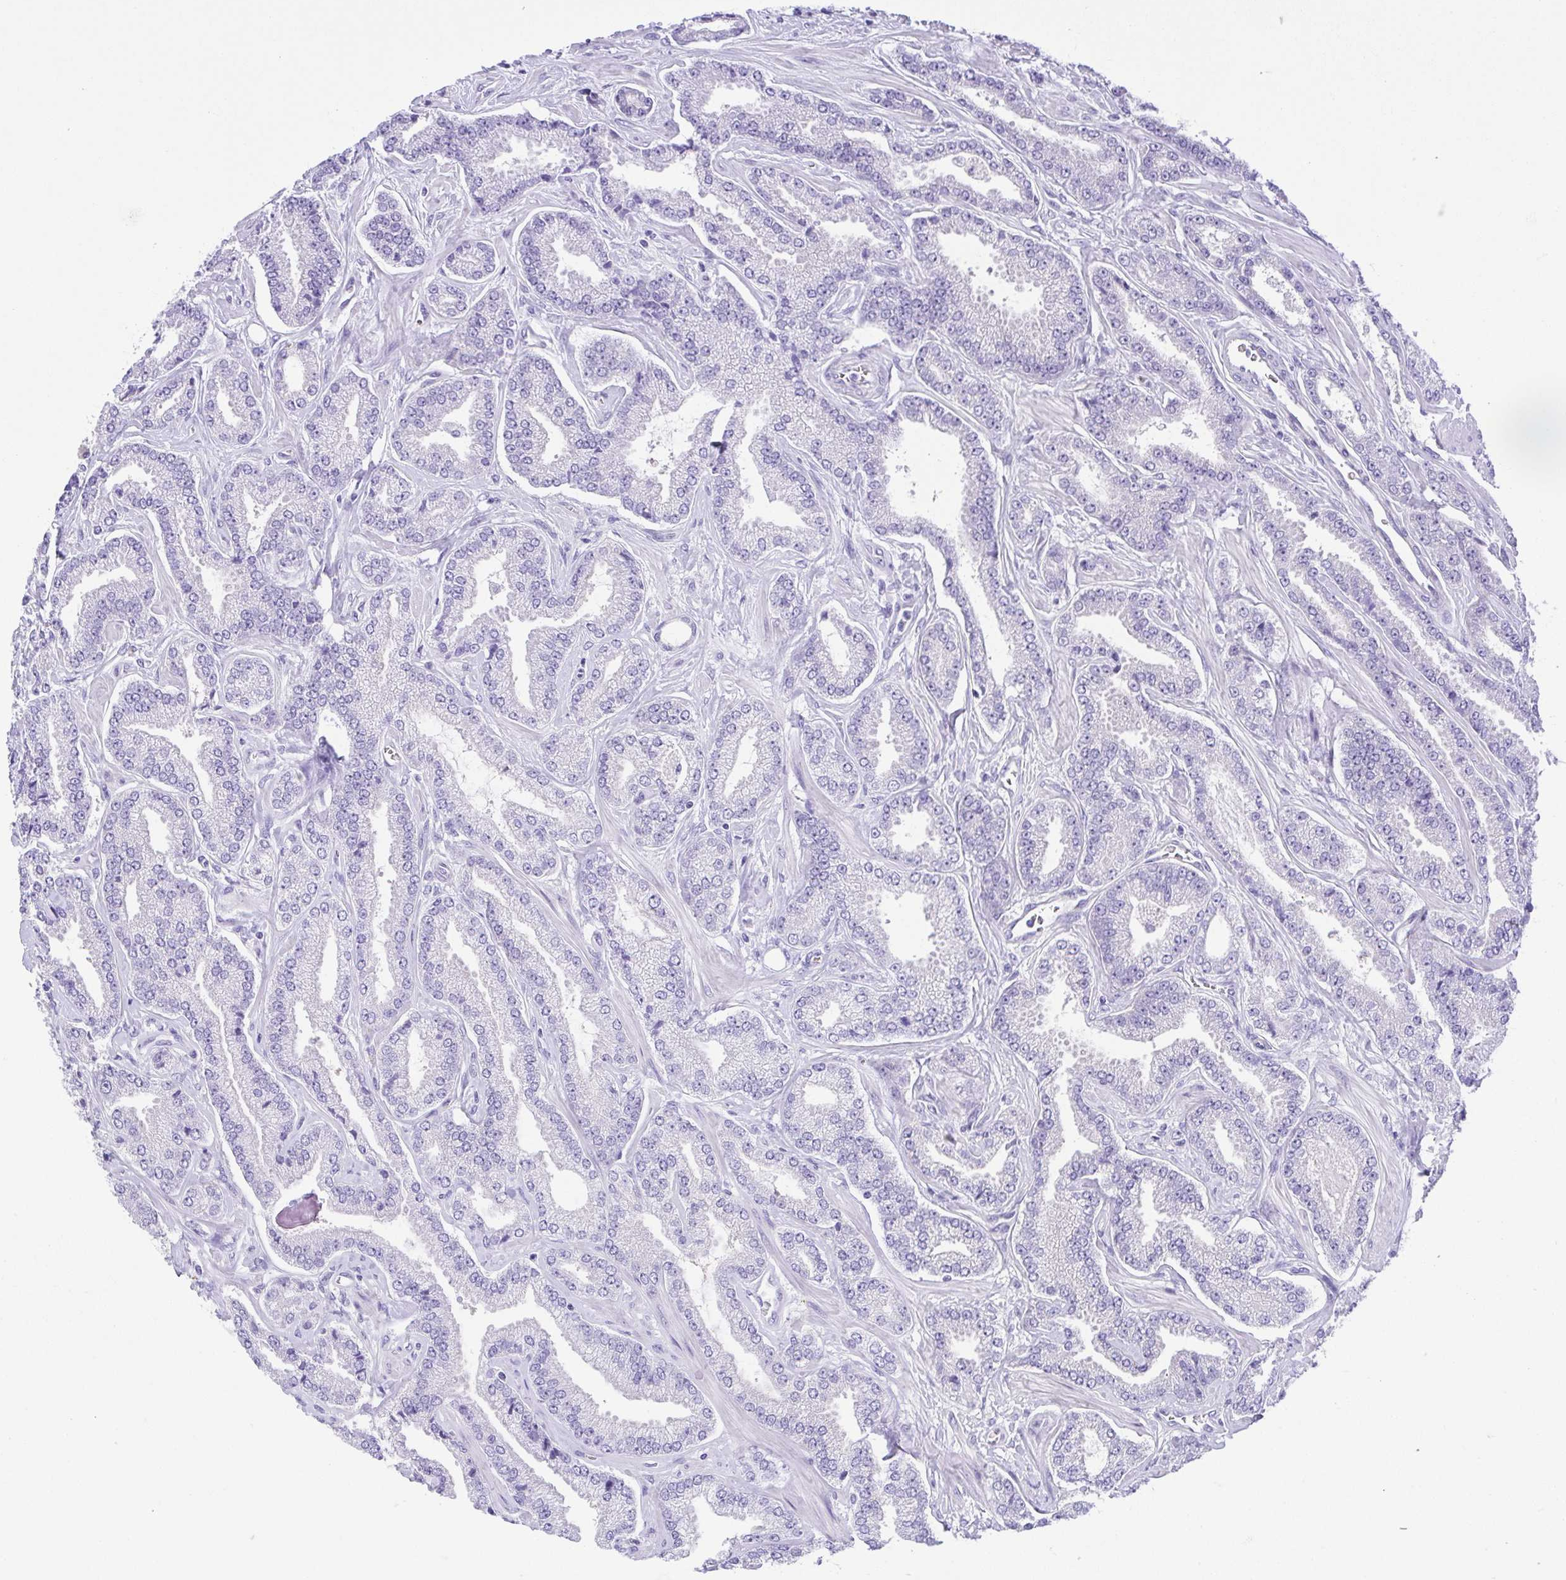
{"staining": {"intensity": "negative", "quantity": "none", "location": "none"}, "tissue": "prostate cancer", "cell_type": "Tumor cells", "image_type": "cancer", "snomed": [{"axis": "morphology", "description": "Adenocarcinoma, Low grade"}, {"axis": "topography", "description": "Prostate"}], "caption": "Prostate cancer (low-grade adenocarcinoma) was stained to show a protein in brown. There is no significant expression in tumor cells.", "gene": "LUZP4", "patient": {"sex": "male", "age": 55}}